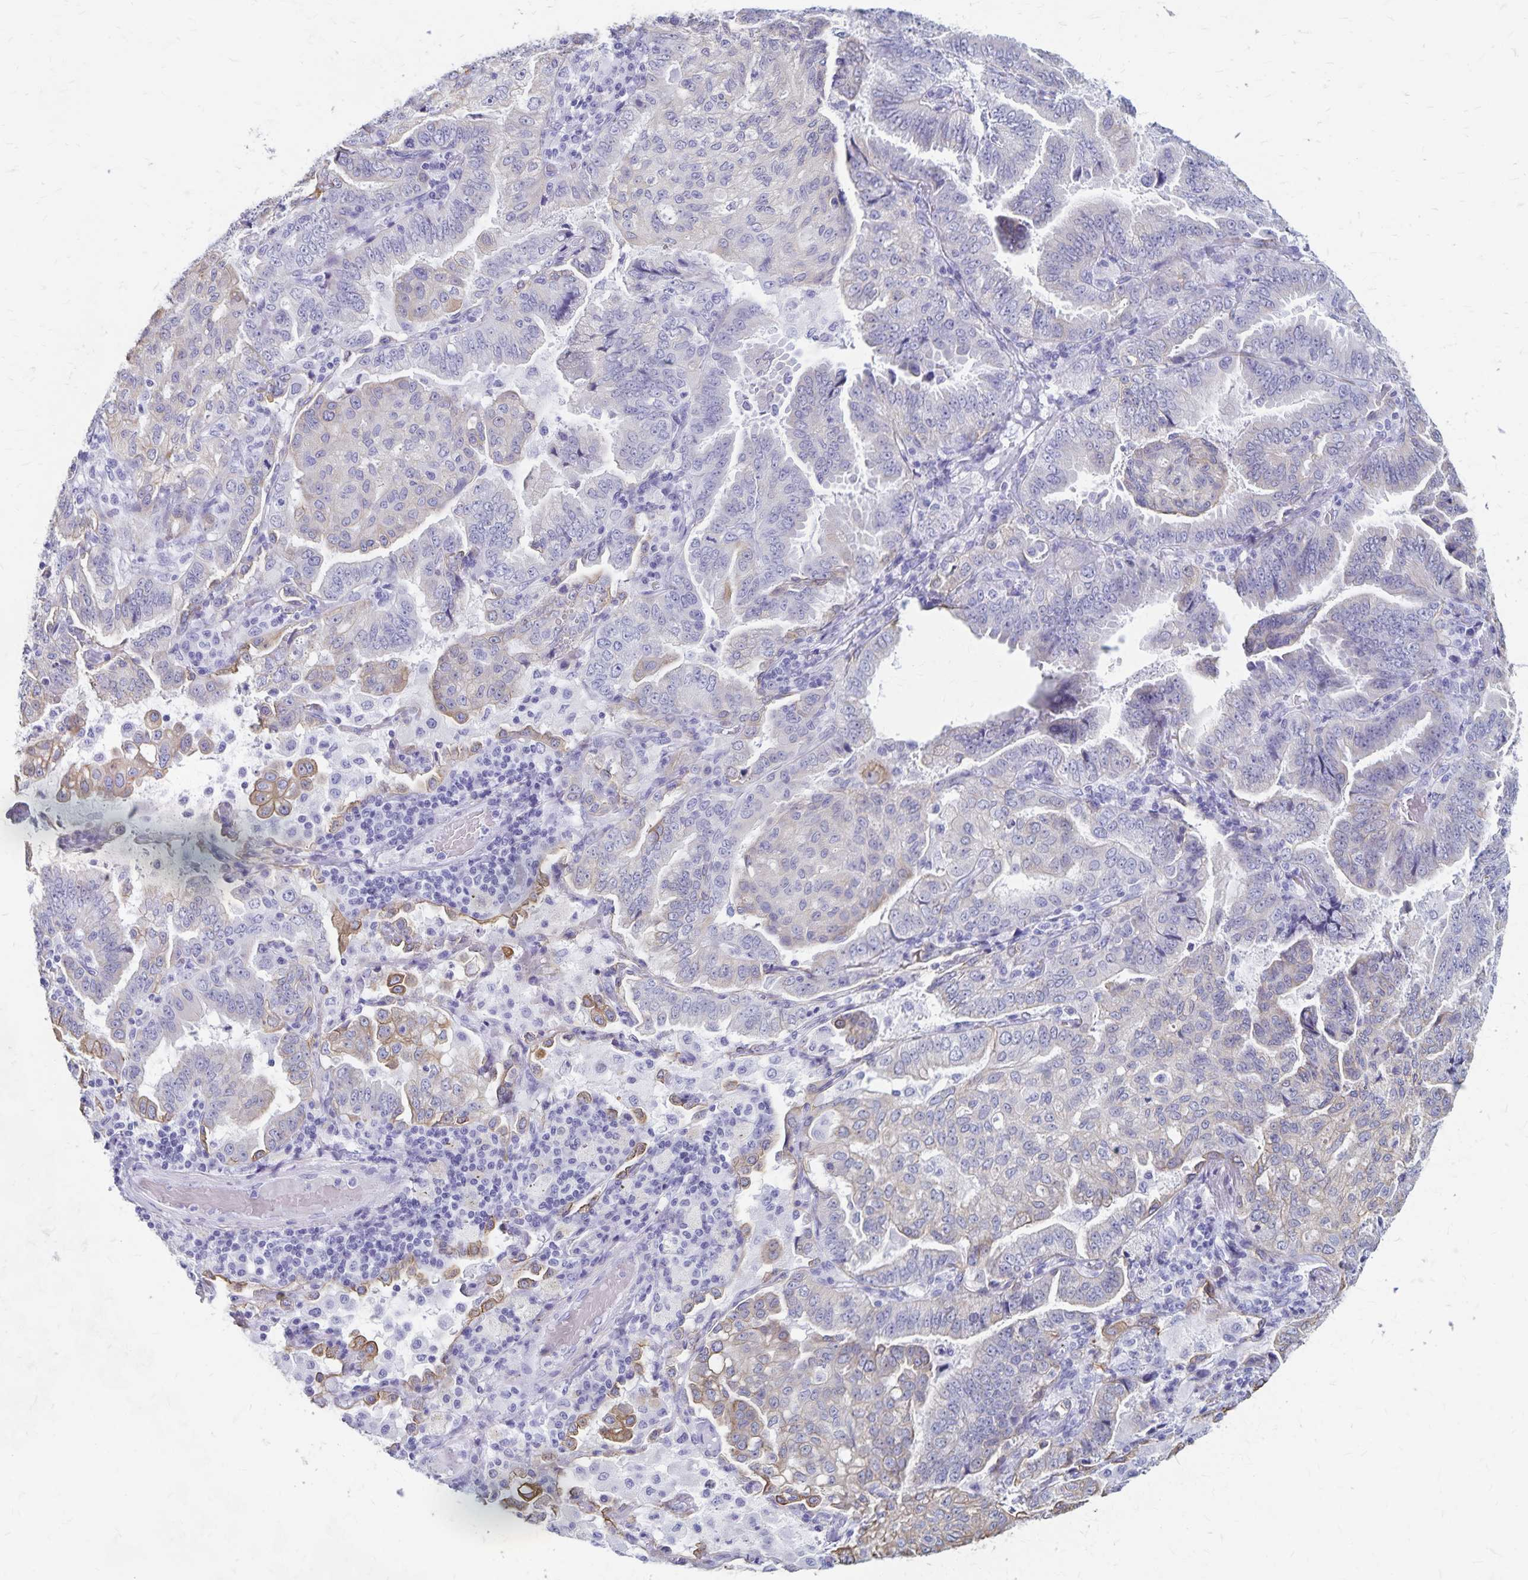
{"staining": {"intensity": "moderate", "quantity": "<25%", "location": "cytoplasmic/membranous"}, "tissue": "lung cancer", "cell_type": "Tumor cells", "image_type": "cancer", "snomed": [{"axis": "morphology", "description": "Aneuploidy"}, {"axis": "morphology", "description": "Adenocarcinoma, NOS"}, {"axis": "morphology", "description": "Adenocarcinoma, metastatic, NOS"}, {"axis": "topography", "description": "Lymph node"}, {"axis": "topography", "description": "Lung"}], "caption": "Immunohistochemistry image of adenocarcinoma (lung) stained for a protein (brown), which displays low levels of moderate cytoplasmic/membranous staining in approximately <25% of tumor cells.", "gene": "GPBAR1", "patient": {"sex": "female", "age": 48}}